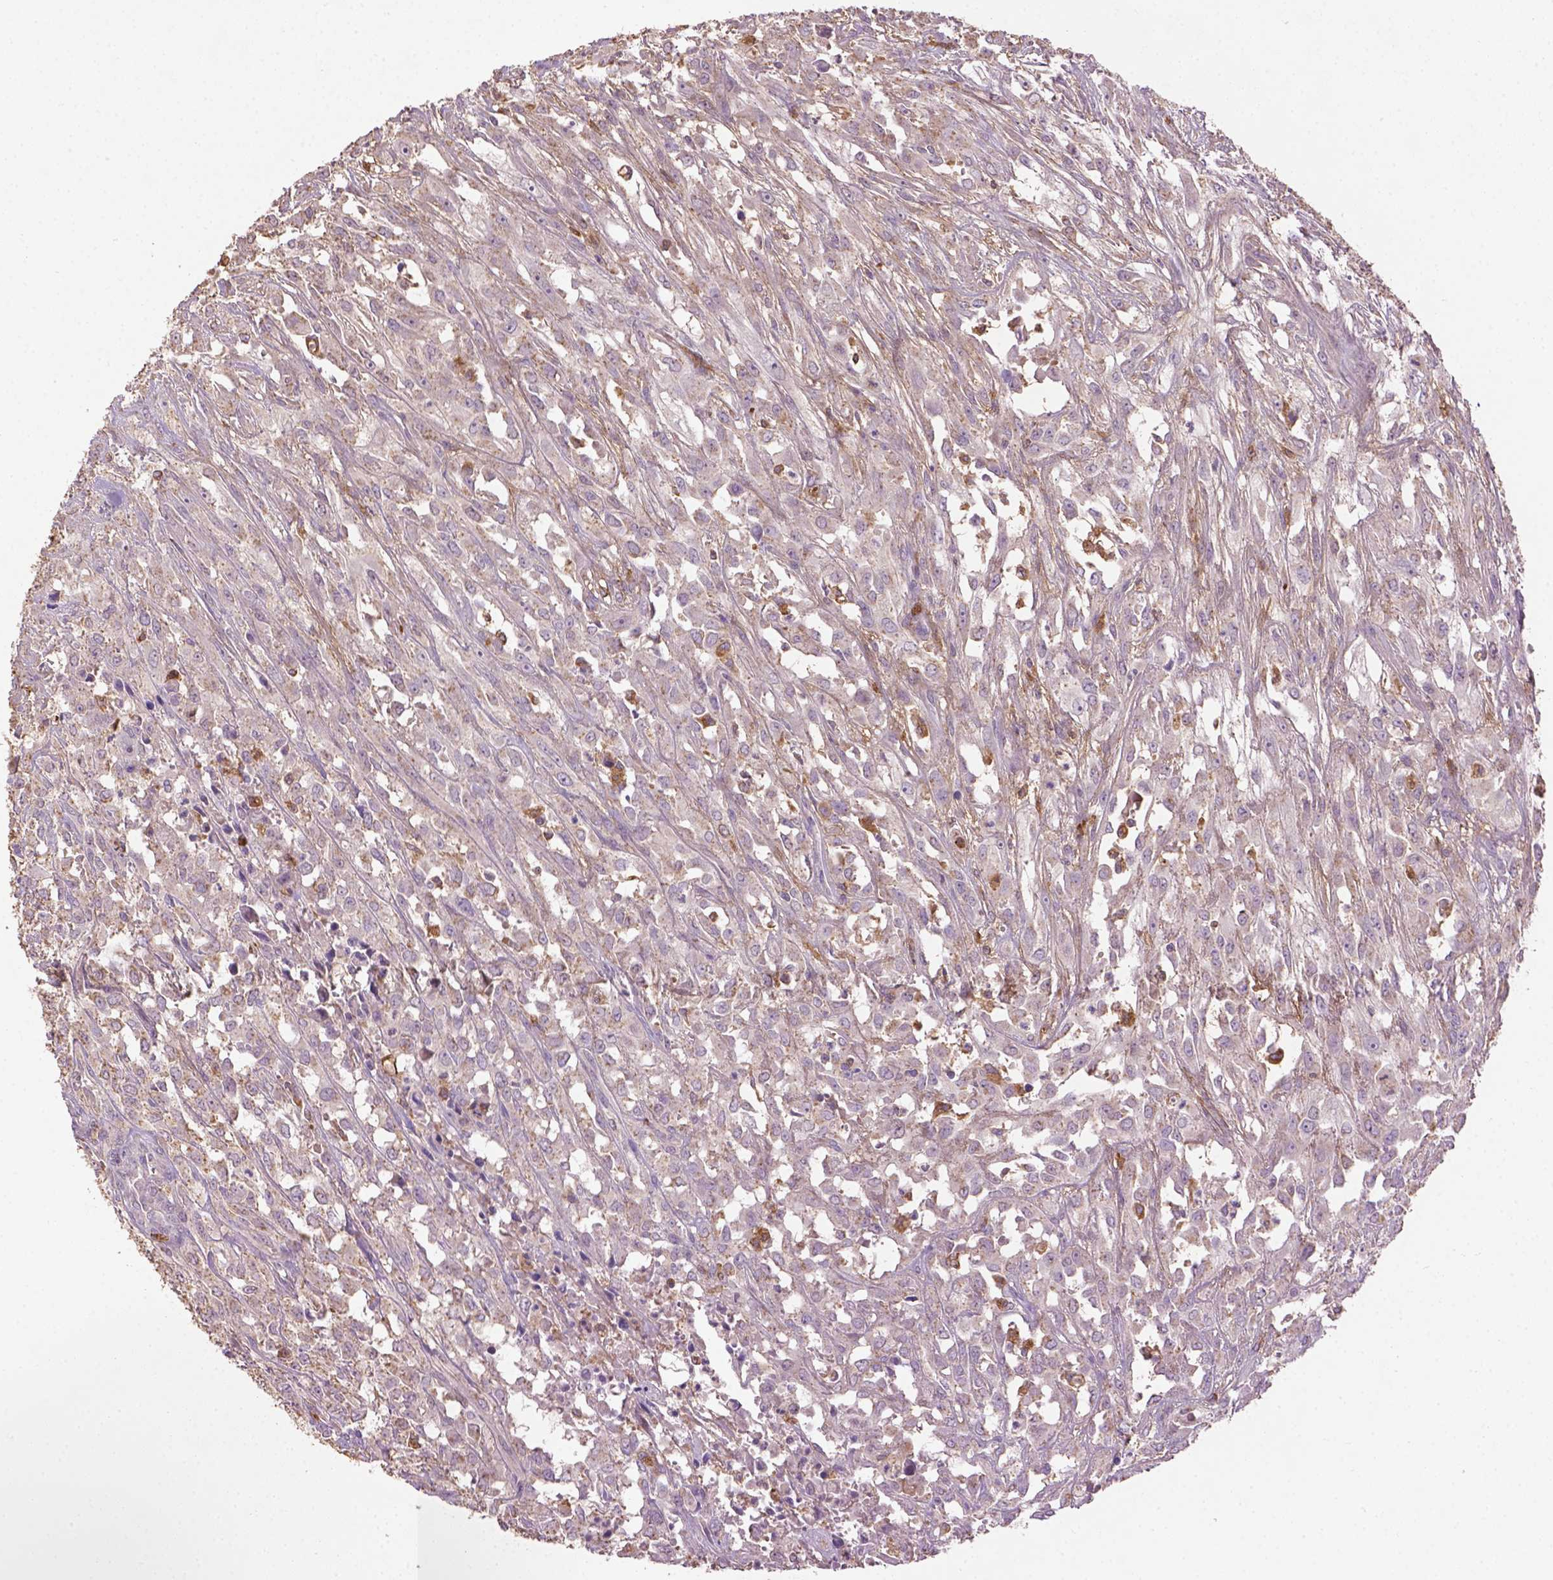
{"staining": {"intensity": "negative", "quantity": "none", "location": "none"}, "tissue": "urothelial cancer", "cell_type": "Tumor cells", "image_type": "cancer", "snomed": [{"axis": "morphology", "description": "Urothelial carcinoma, High grade"}, {"axis": "topography", "description": "Urinary bladder"}], "caption": "Protein analysis of high-grade urothelial carcinoma exhibits no significant positivity in tumor cells.", "gene": "LRRC3C", "patient": {"sex": "male", "age": 67}}